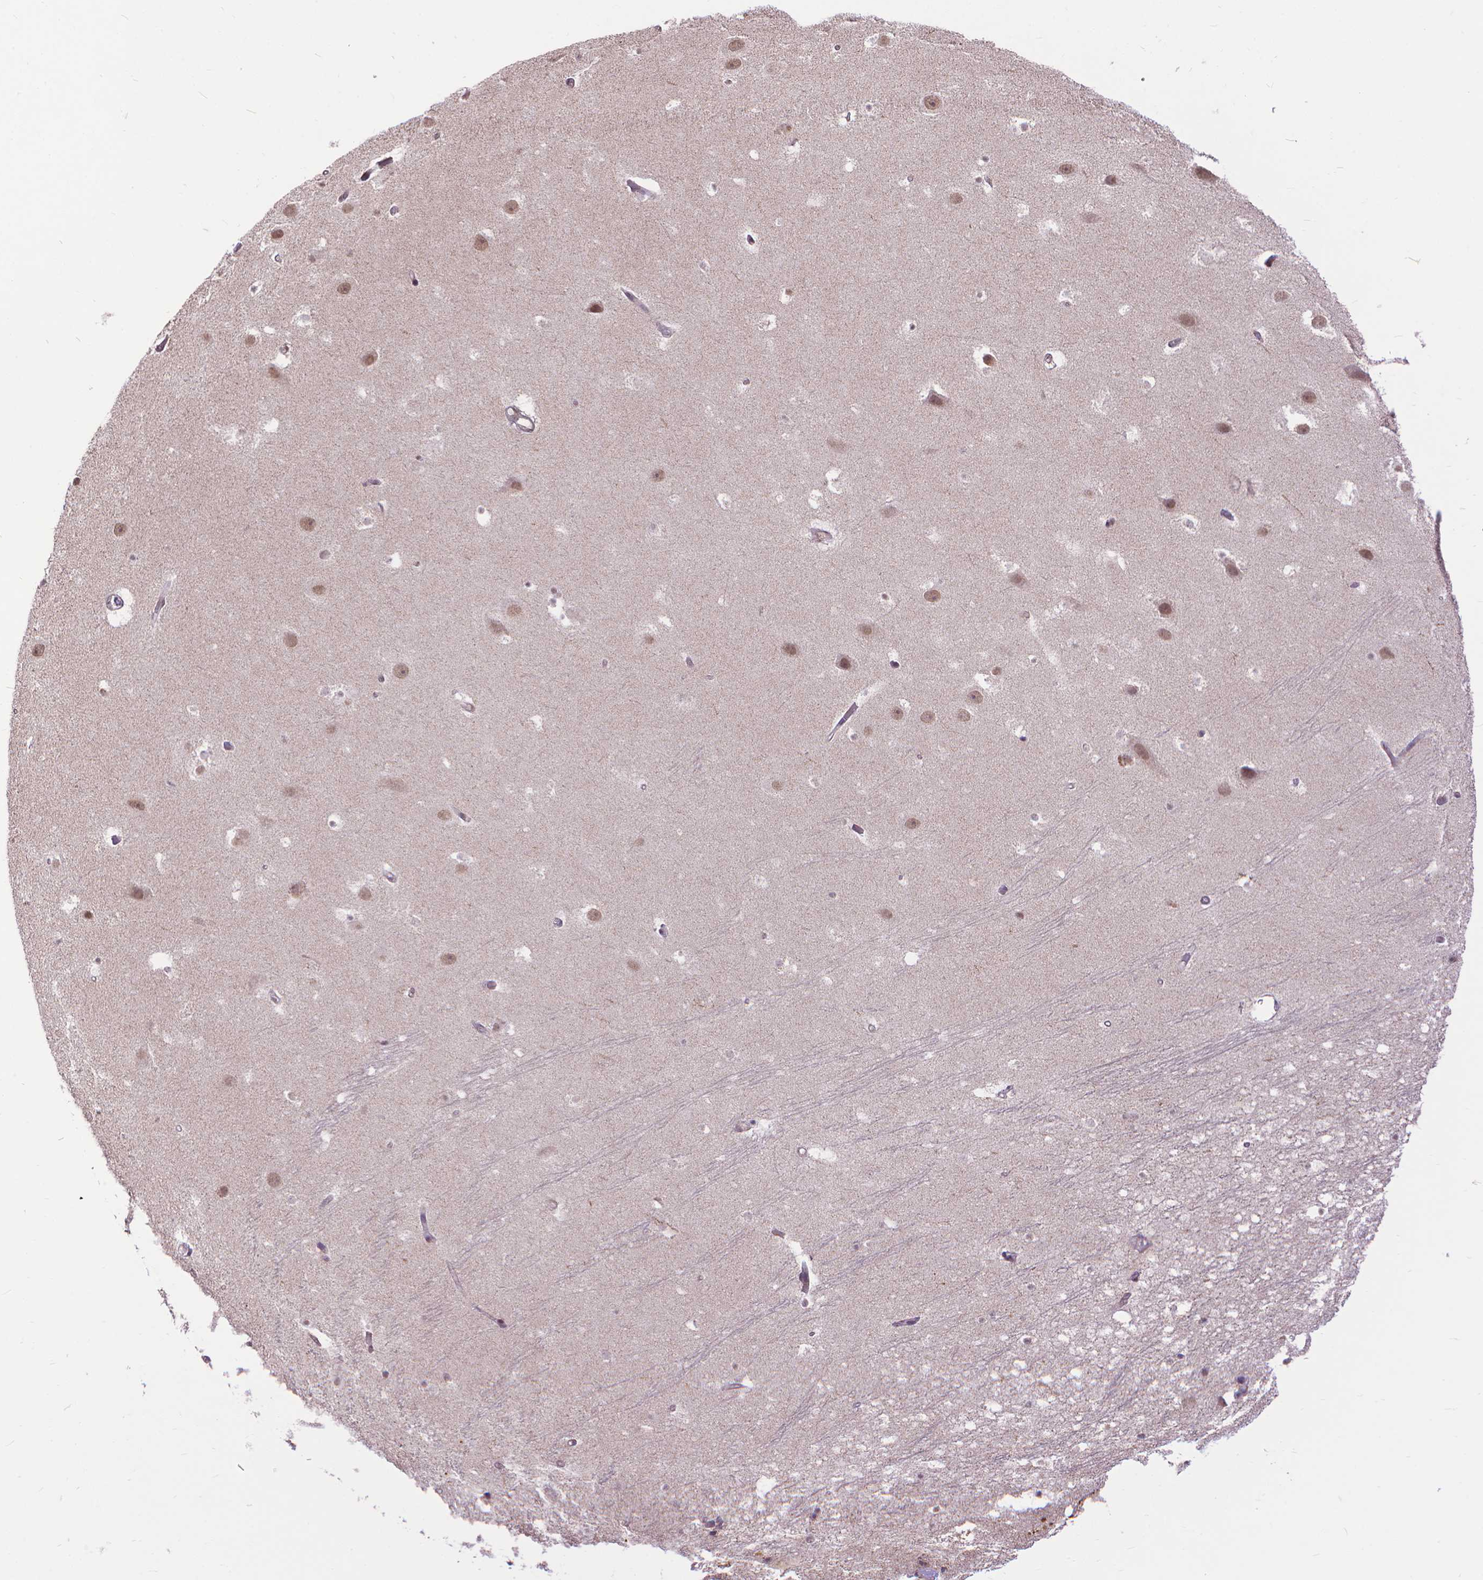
{"staining": {"intensity": "negative", "quantity": "none", "location": "none"}, "tissue": "hippocampus", "cell_type": "Glial cells", "image_type": "normal", "snomed": [{"axis": "morphology", "description": "Normal tissue, NOS"}, {"axis": "topography", "description": "Hippocampus"}], "caption": "IHC histopathology image of benign hippocampus: human hippocampus stained with DAB demonstrates no significant protein expression in glial cells.", "gene": "TMEM135", "patient": {"sex": "male", "age": 26}}